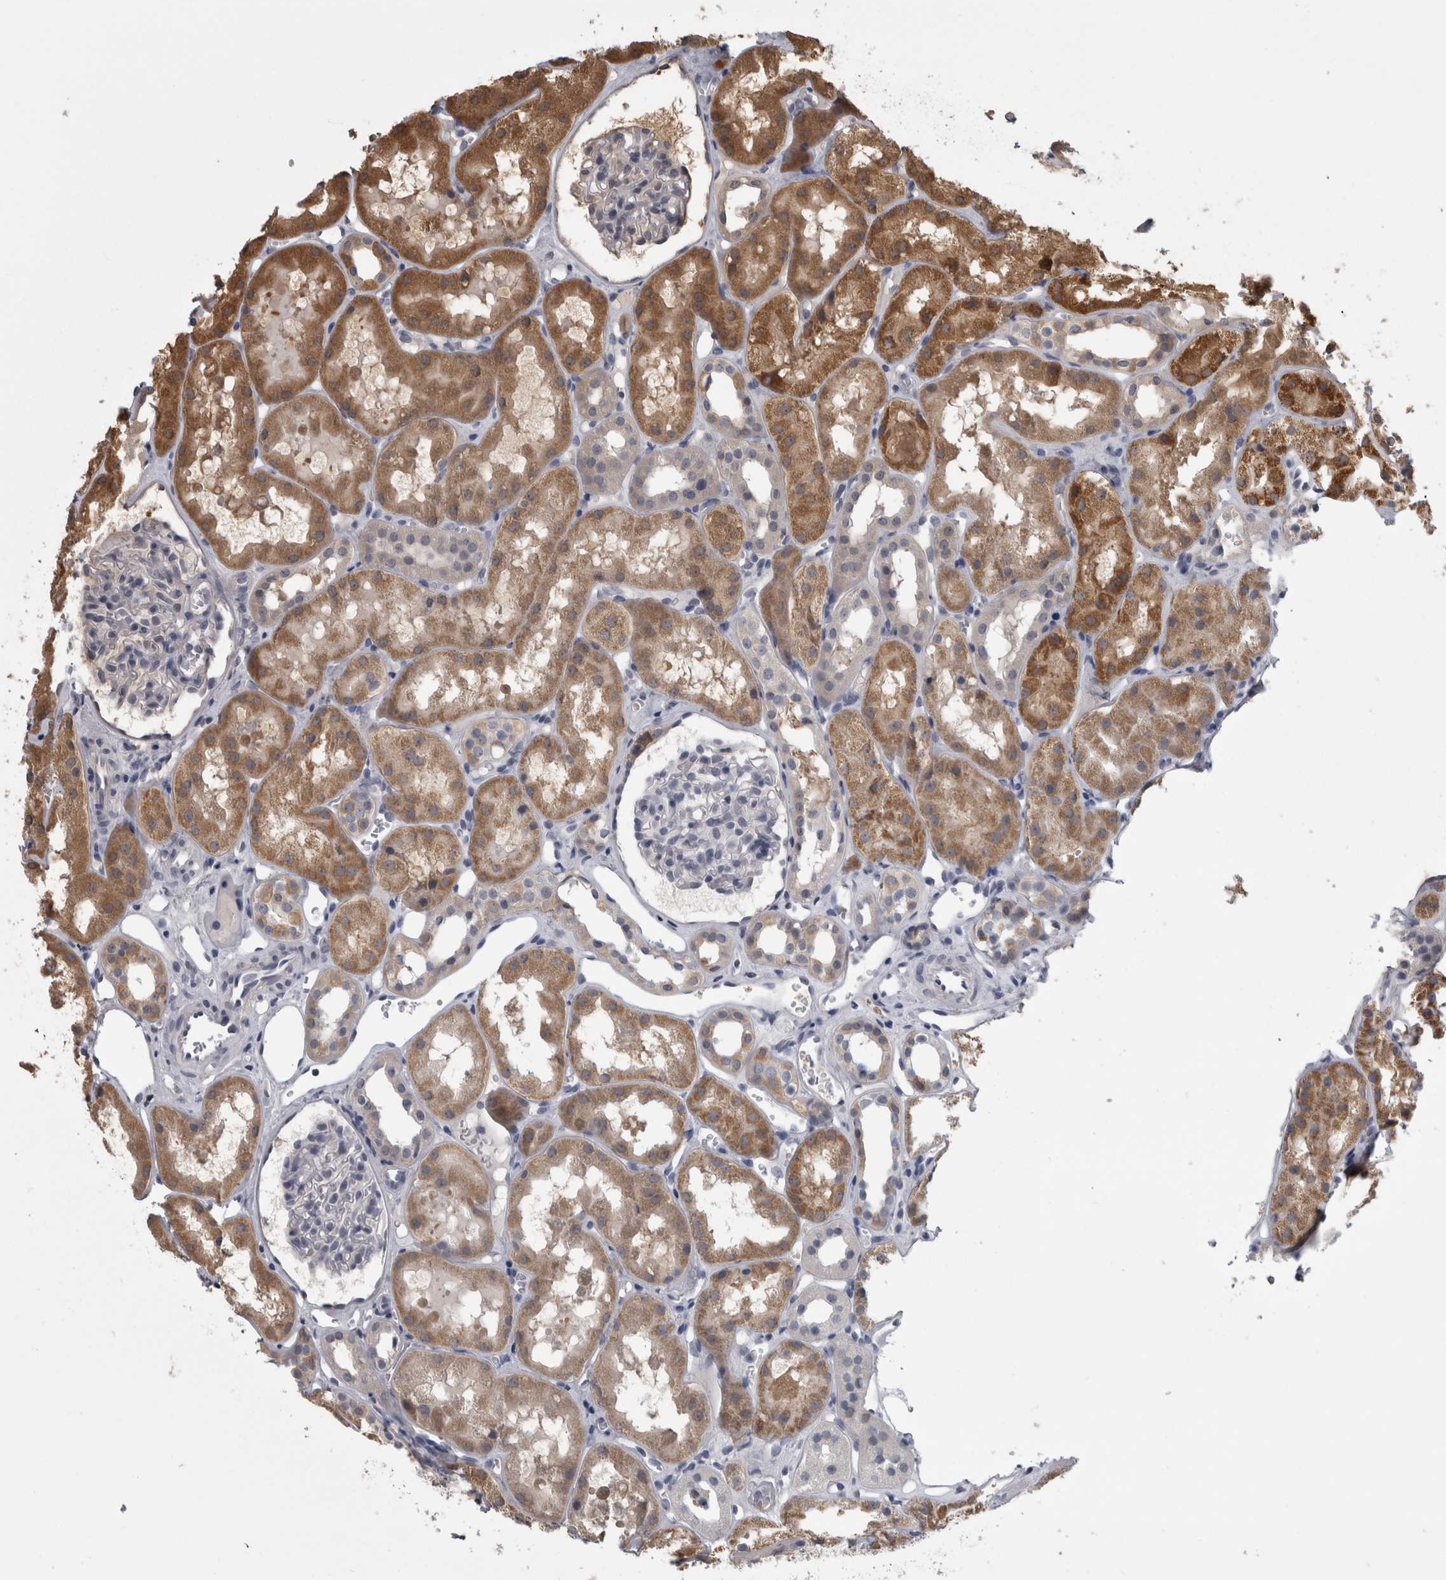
{"staining": {"intensity": "negative", "quantity": "none", "location": "none"}, "tissue": "kidney", "cell_type": "Cells in glomeruli", "image_type": "normal", "snomed": [{"axis": "morphology", "description": "Normal tissue, NOS"}, {"axis": "topography", "description": "Kidney"}], "caption": "IHC of unremarkable kidney reveals no staining in cells in glomeruli.", "gene": "APRT", "patient": {"sex": "male", "age": 16}}